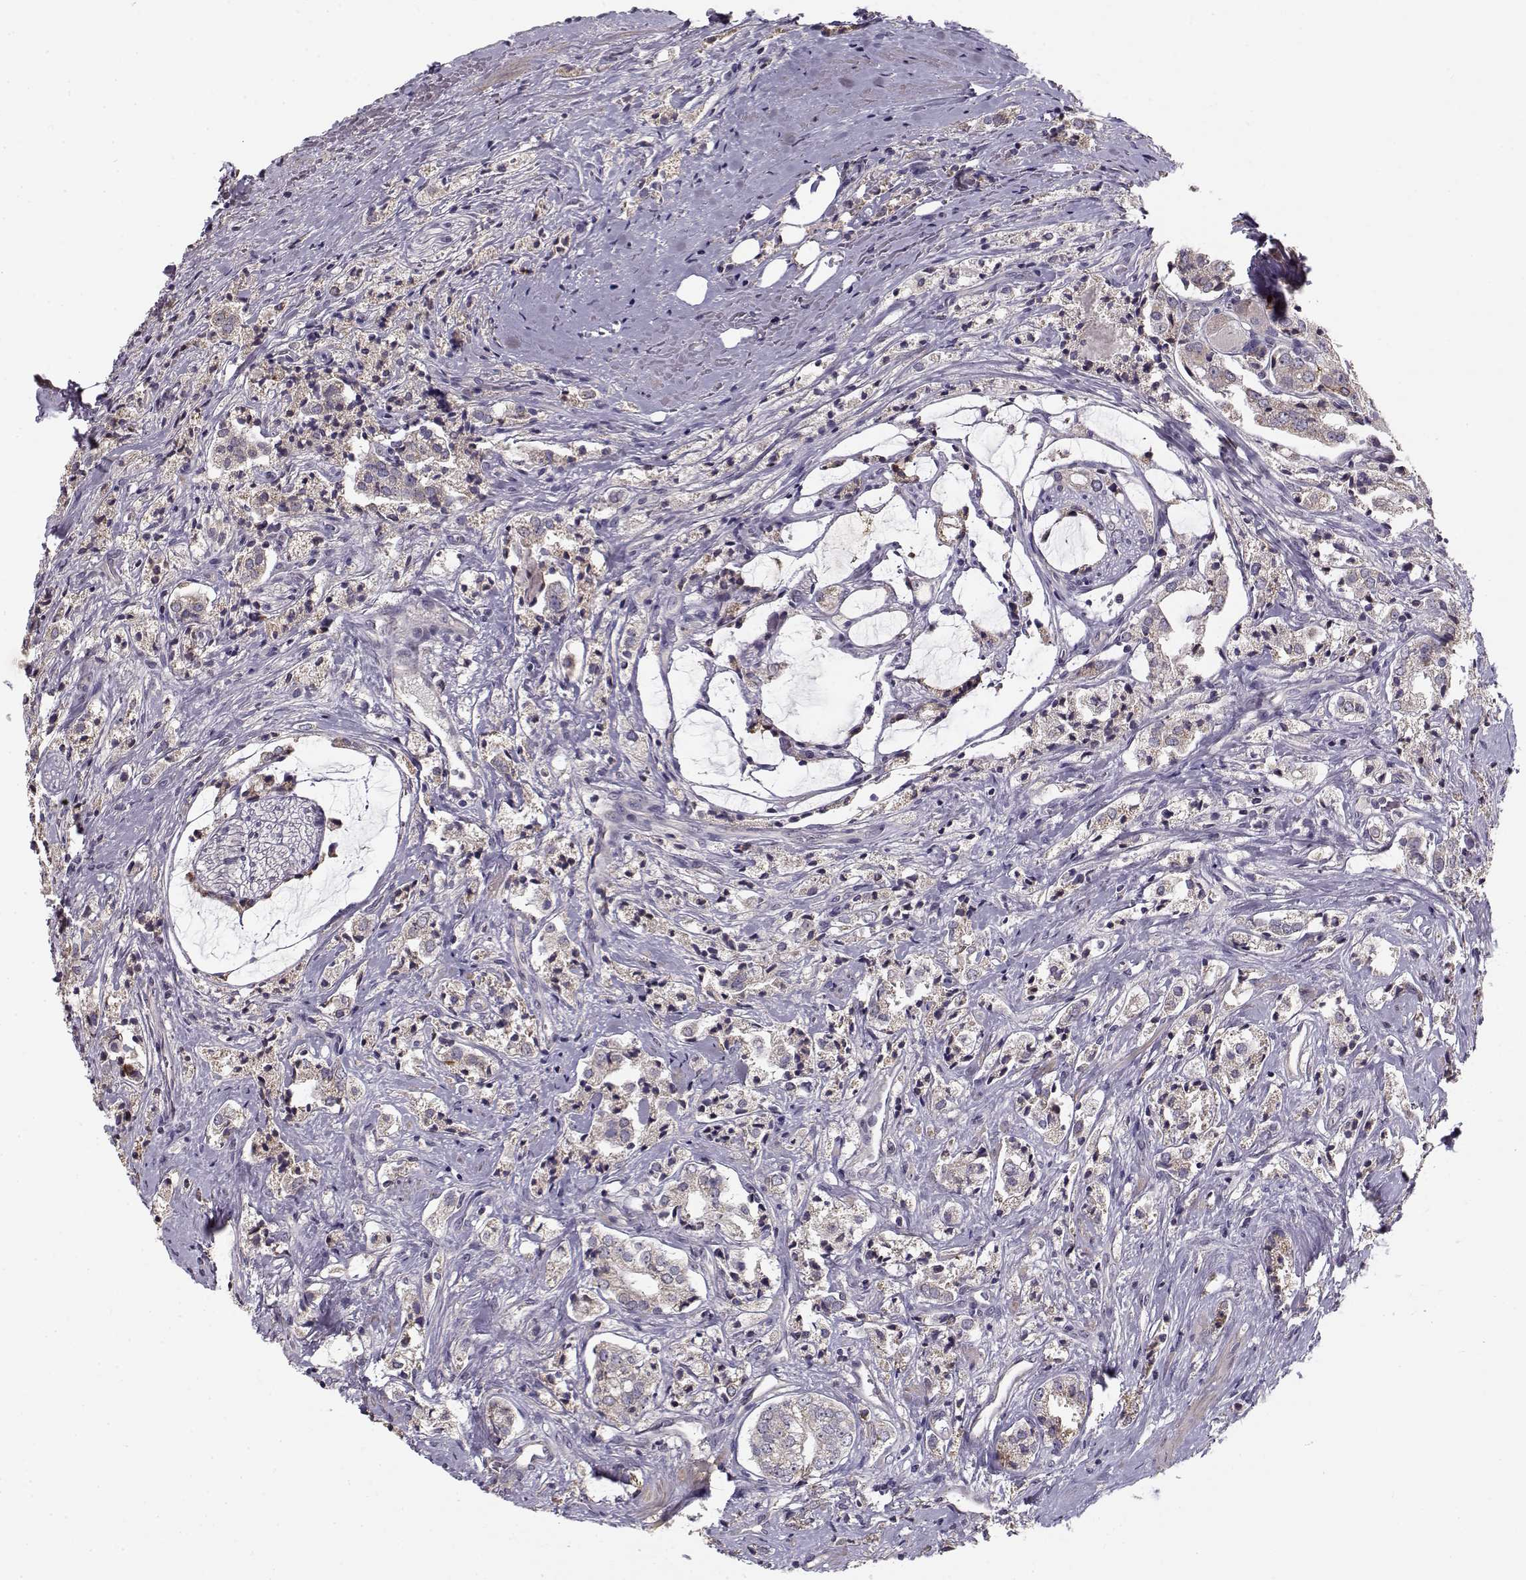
{"staining": {"intensity": "negative", "quantity": "none", "location": "none"}, "tissue": "prostate cancer", "cell_type": "Tumor cells", "image_type": "cancer", "snomed": [{"axis": "morphology", "description": "Adenocarcinoma, NOS"}, {"axis": "topography", "description": "Prostate"}], "caption": "The micrograph exhibits no staining of tumor cells in prostate cancer (adenocarcinoma).", "gene": "ENTPD8", "patient": {"sex": "male", "age": 66}}